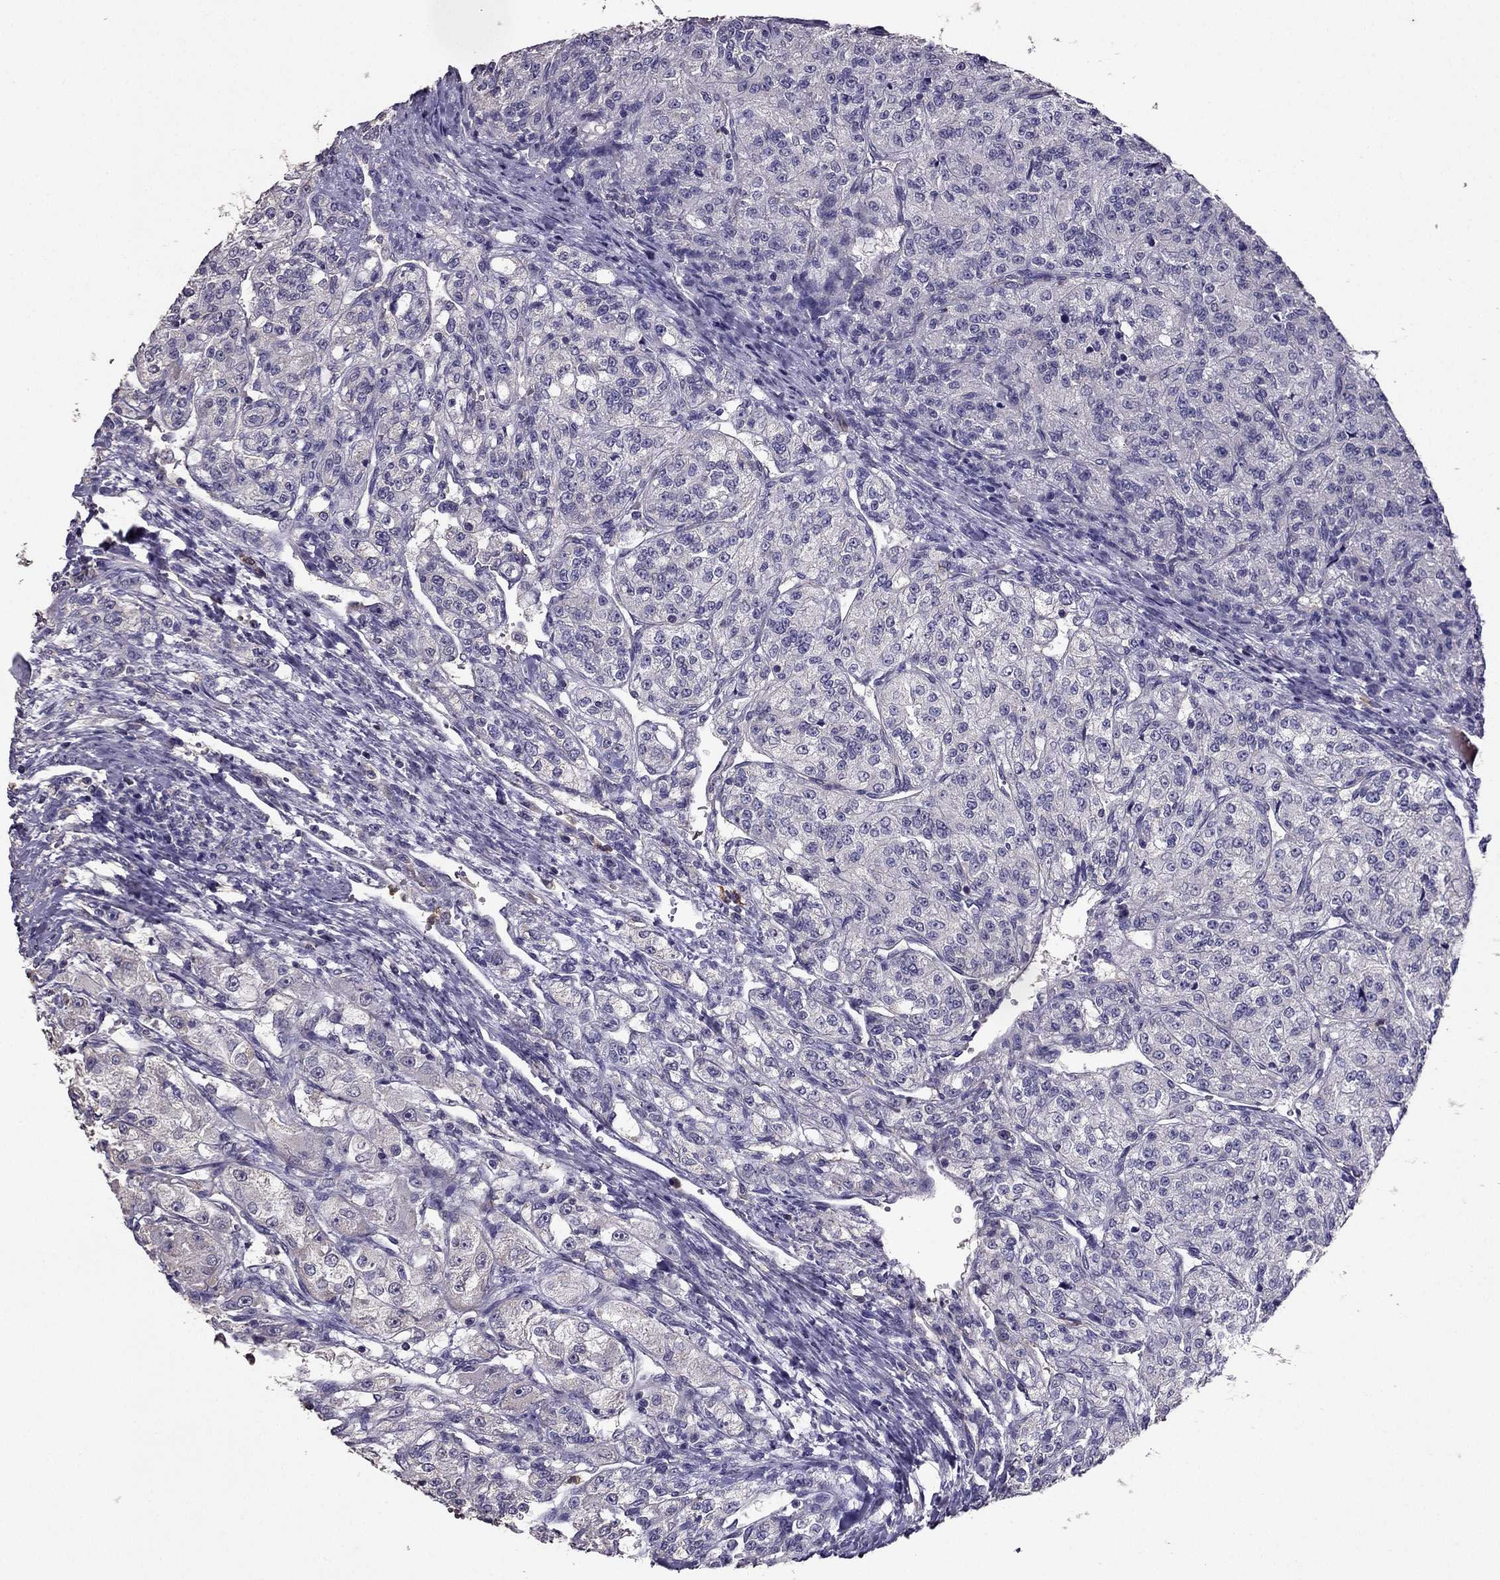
{"staining": {"intensity": "negative", "quantity": "none", "location": "none"}, "tissue": "renal cancer", "cell_type": "Tumor cells", "image_type": "cancer", "snomed": [{"axis": "morphology", "description": "Adenocarcinoma, NOS"}, {"axis": "topography", "description": "Kidney"}], "caption": "This is an immunohistochemistry (IHC) image of human renal cancer (adenocarcinoma). There is no staining in tumor cells.", "gene": "RFLNB", "patient": {"sex": "female", "age": 63}}